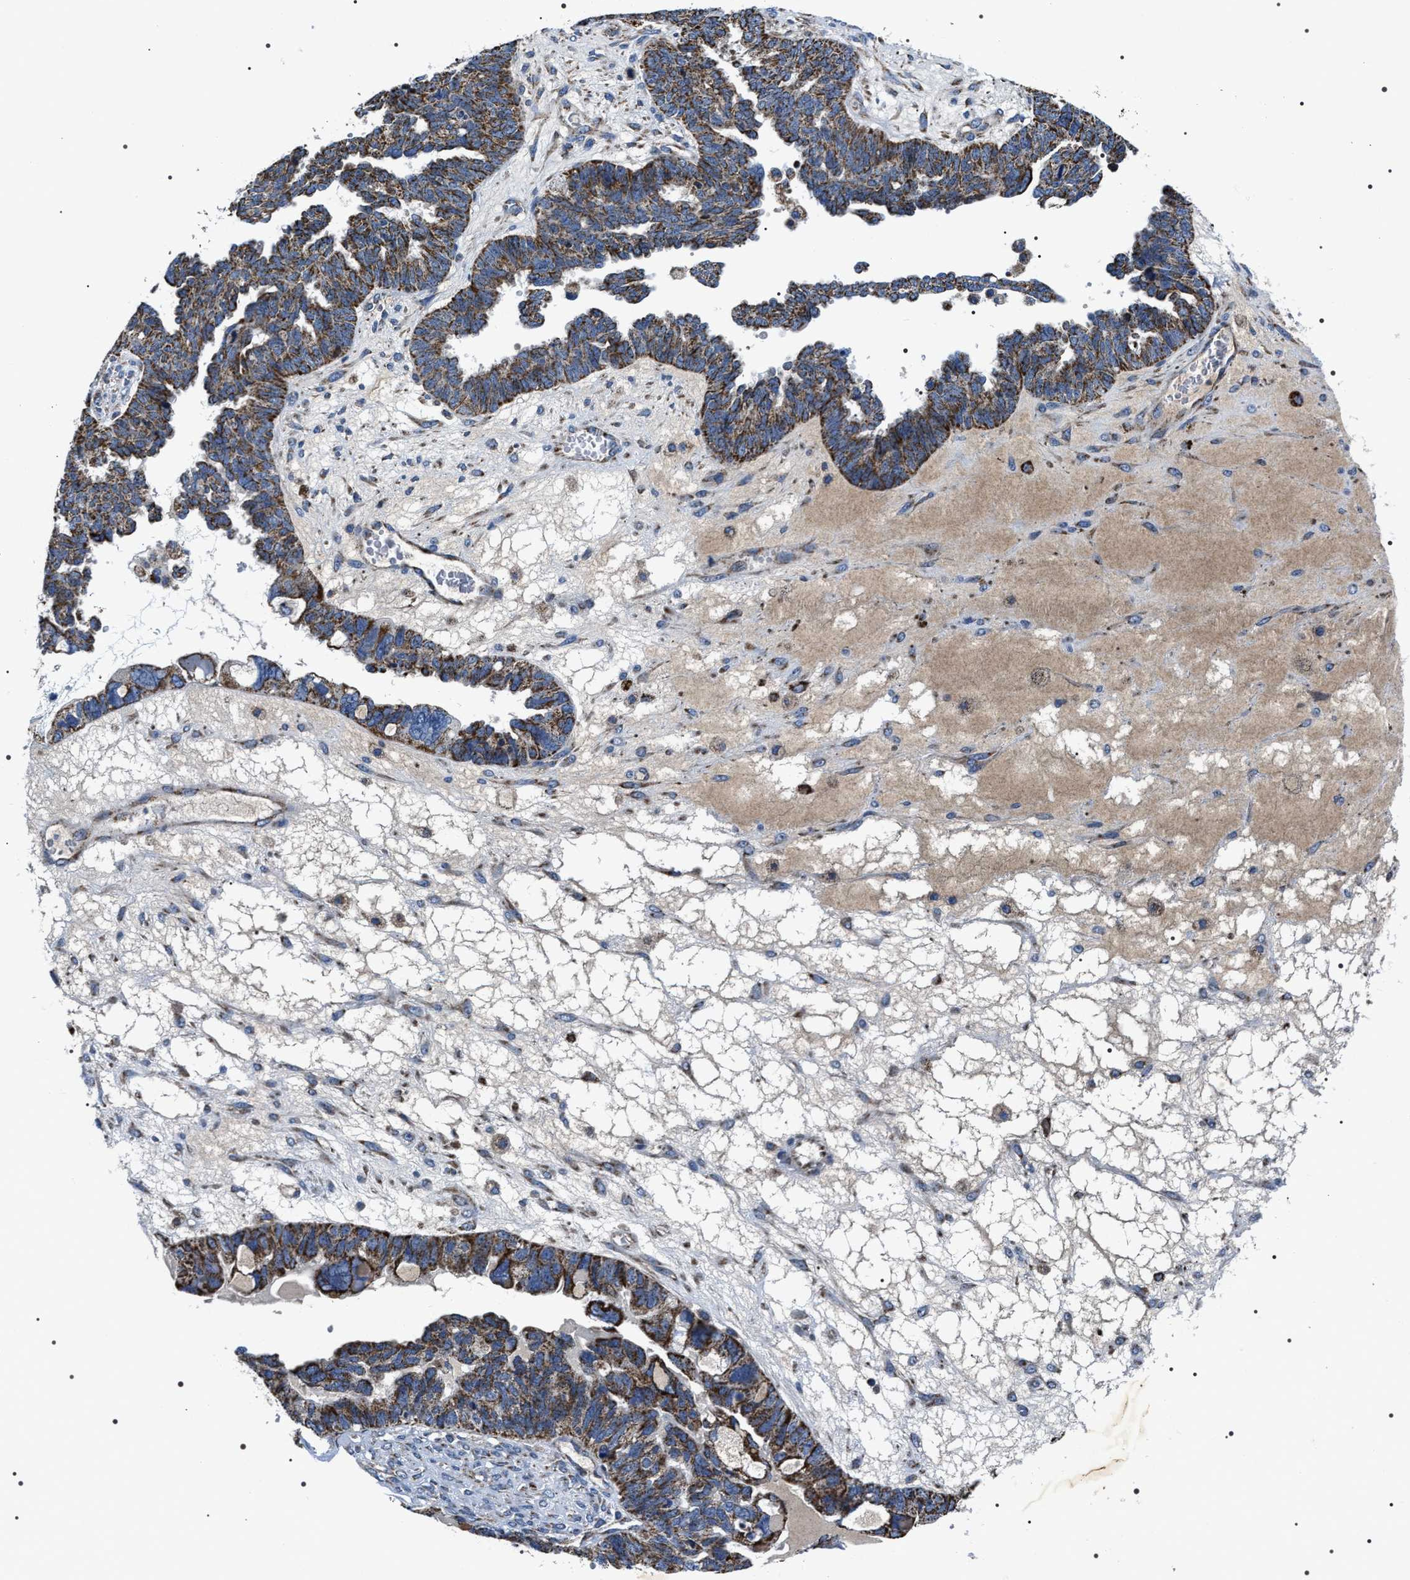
{"staining": {"intensity": "moderate", "quantity": ">75%", "location": "cytoplasmic/membranous"}, "tissue": "ovarian cancer", "cell_type": "Tumor cells", "image_type": "cancer", "snomed": [{"axis": "morphology", "description": "Cystadenocarcinoma, serous, NOS"}, {"axis": "topography", "description": "Ovary"}], "caption": "Immunohistochemistry (IHC) image of neoplastic tissue: human ovarian cancer stained using immunohistochemistry (IHC) exhibits medium levels of moderate protein expression localized specifically in the cytoplasmic/membranous of tumor cells, appearing as a cytoplasmic/membranous brown color.", "gene": "NTMT1", "patient": {"sex": "female", "age": 79}}